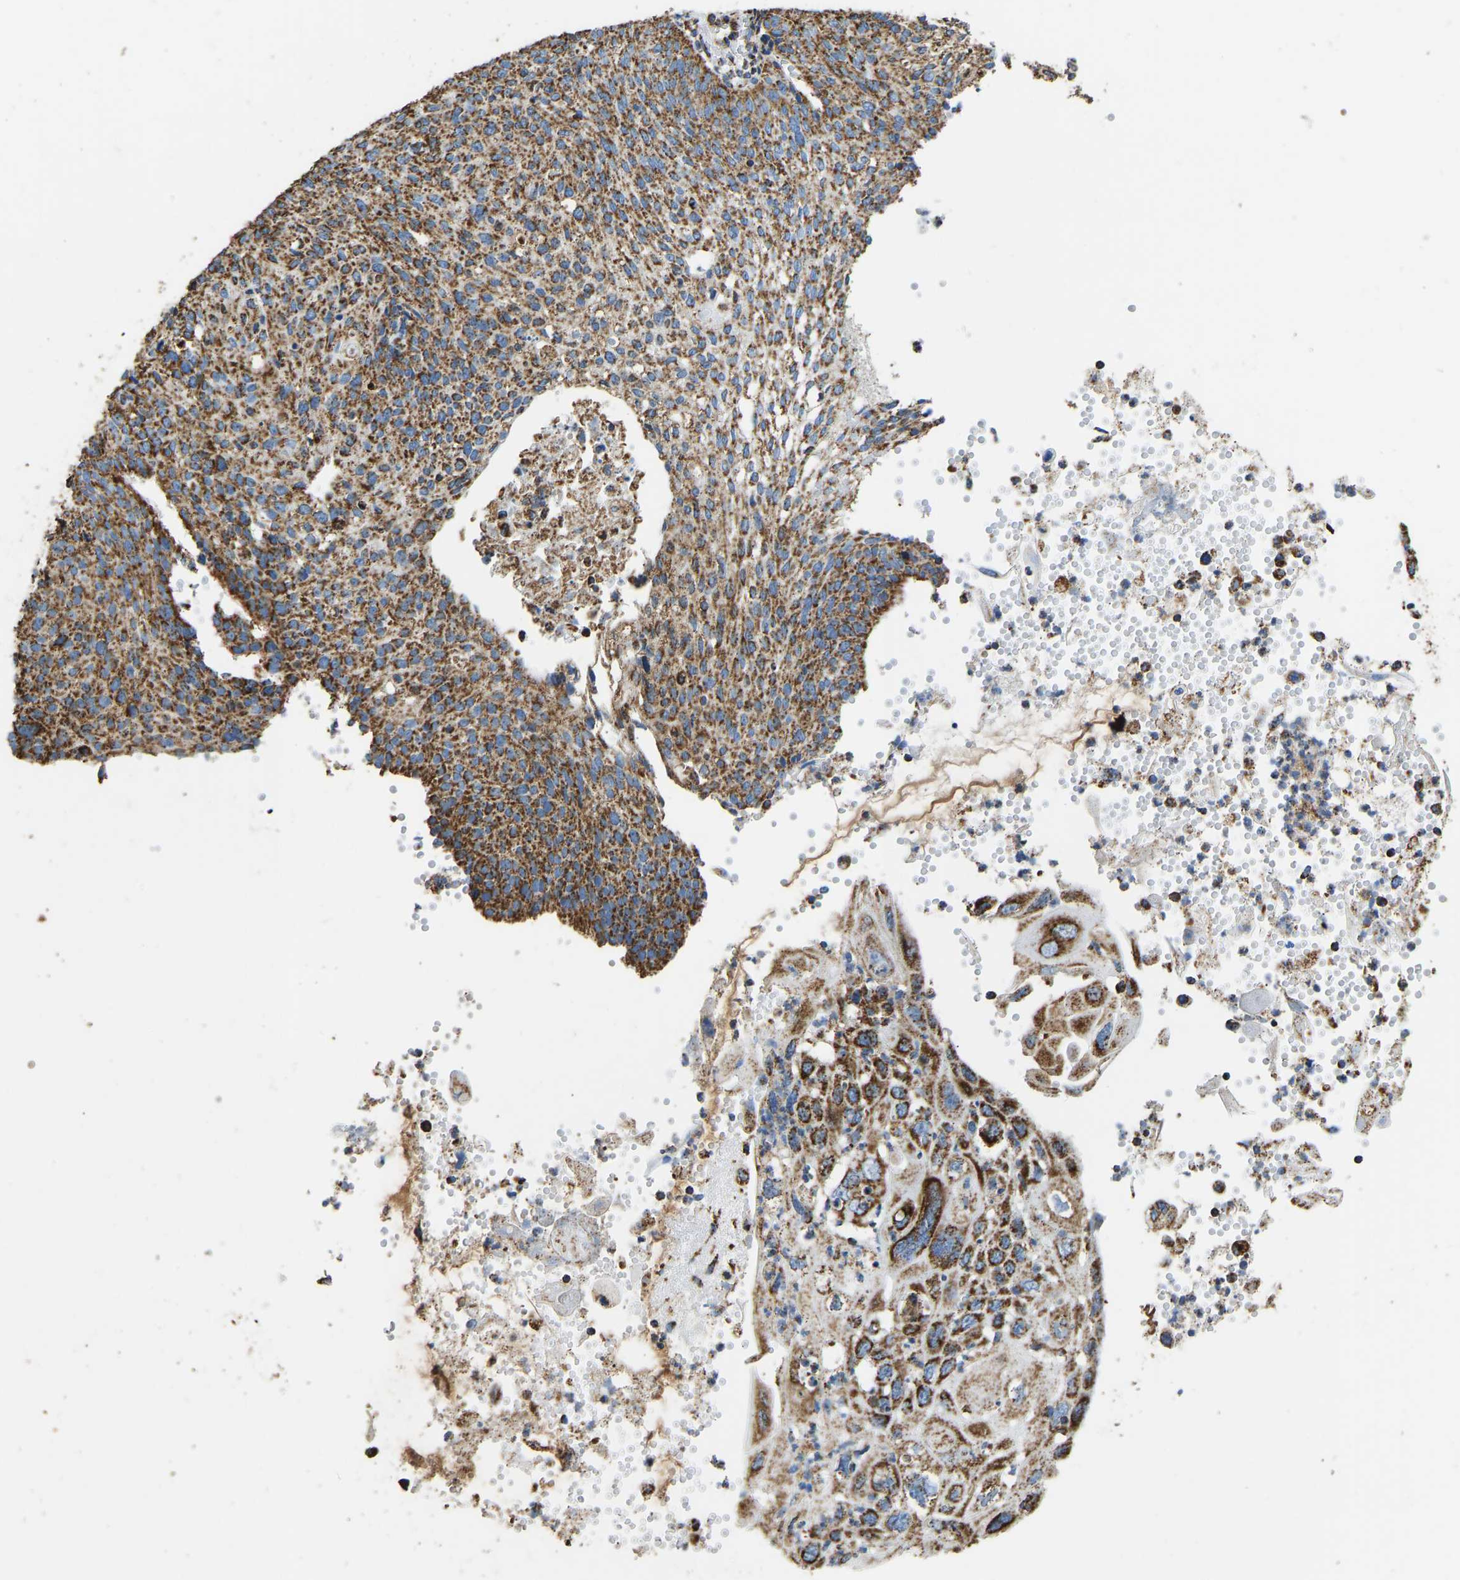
{"staining": {"intensity": "moderate", "quantity": ">75%", "location": "cytoplasmic/membranous"}, "tissue": "cervical cancer", "cell_type": "Tumor cells", "image_type": "cancer", "snomed": [{"axis": "morphology", "description": "Squamous cell carcinoma, NOS"}, {"axis": "topography", "description": "Cervix"}], "caption": "Protein staining of cervical cancer (squamous cell carcinoma) tissue exhibits moderate cytoplasmic/membranous expression in about >75% of tumor cells.", "gene": "IRX6", "patient": {"sex": "female", "age": 70}}